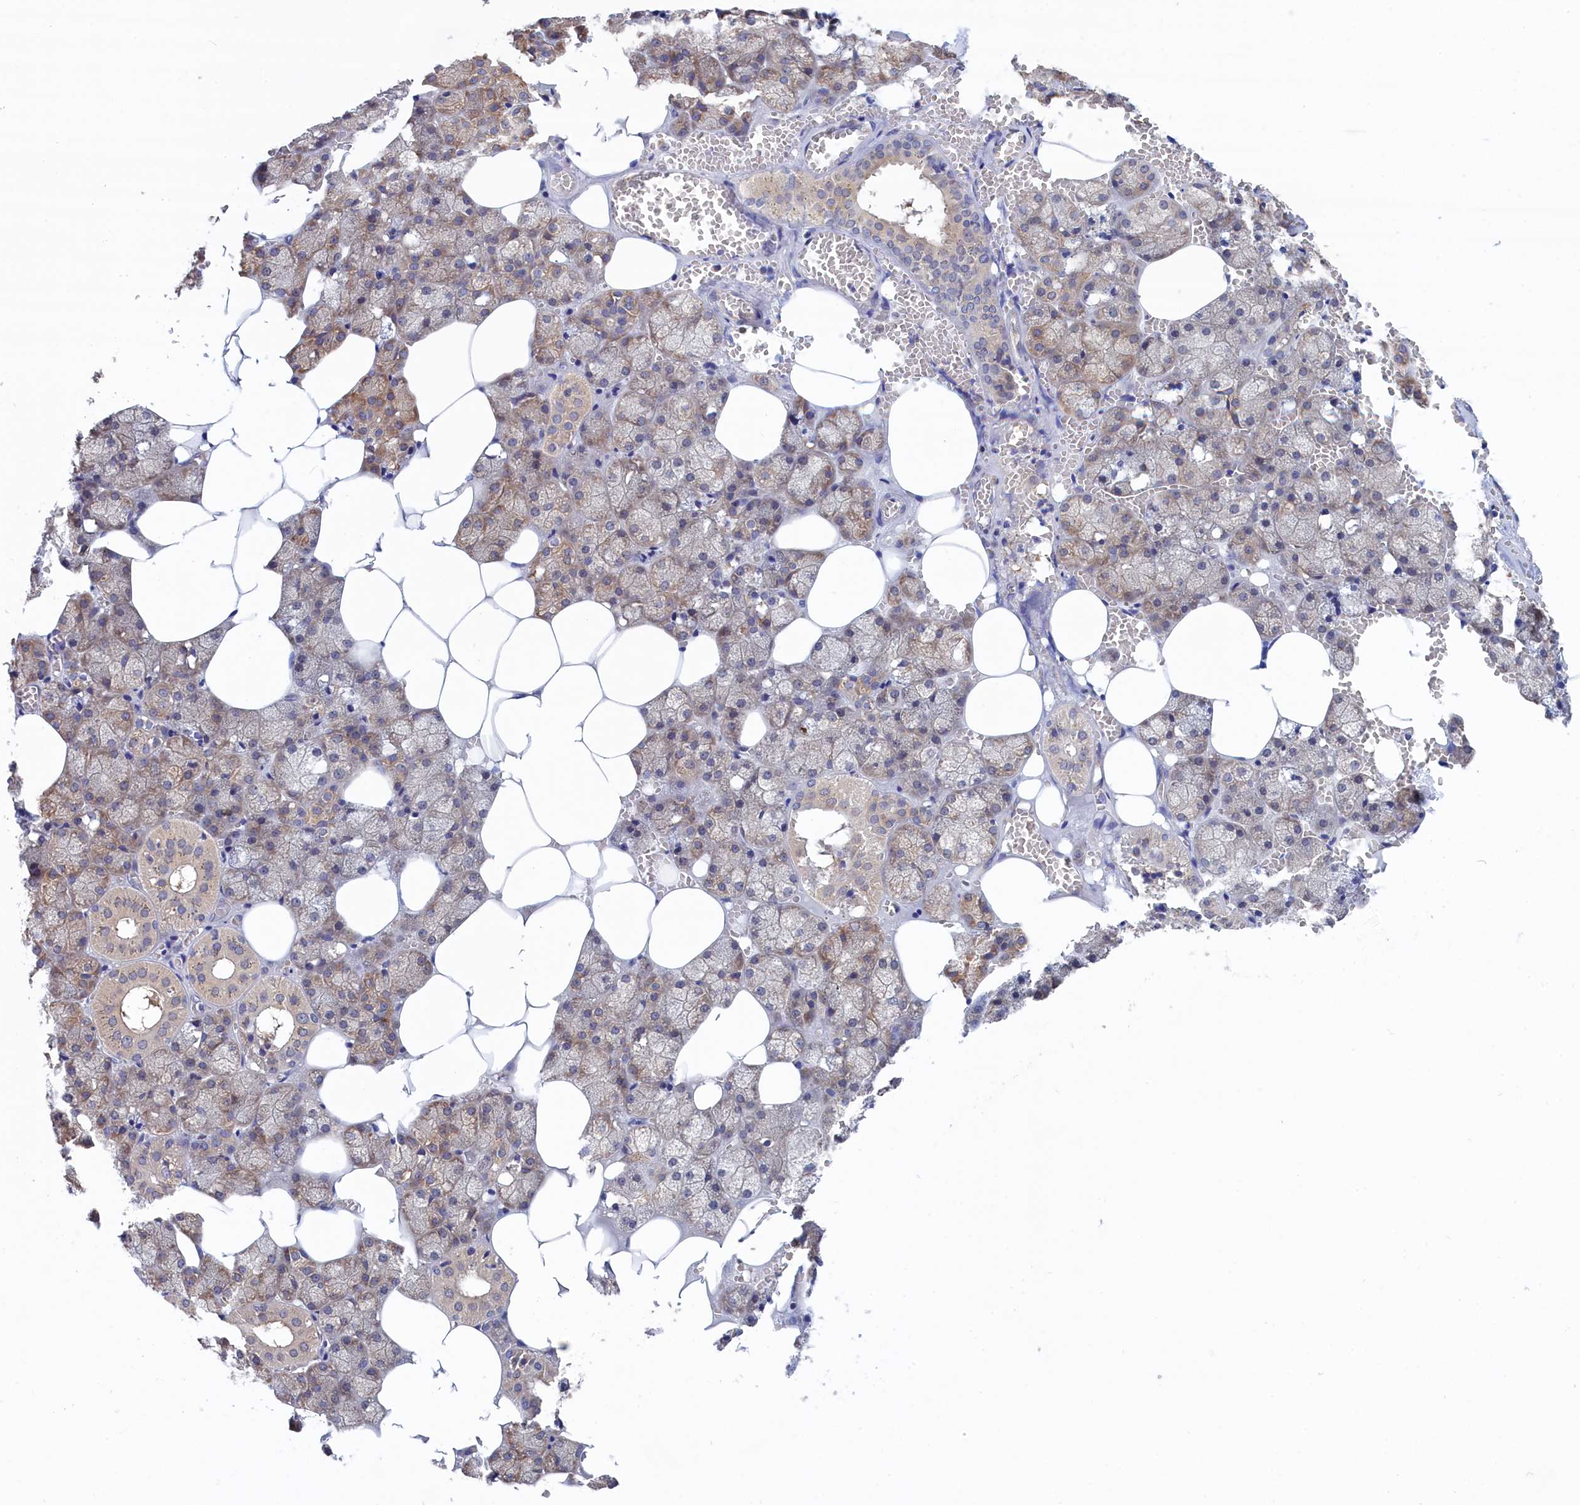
{"staining": {"intensity": "moderate", "quantity": "25%-75%", "location": "cytoplasmic/membranous"}, "tissue": "salivary gland", "cell_type": "Glandular cells", "image_type": "normal", "snomed": [{"axis": "morphology", "description": "Normal tissue, NOS"}, {"axis": "topography", "description": "Salivary gland"}], "caption": "Protein staining reveals moderate cytoplasmic/membranous positivity in approximately 25%-75% of glandular cells in benign salivary gland.", "gene": "PGP", "patient": {"sex": "male", "age": 62}}